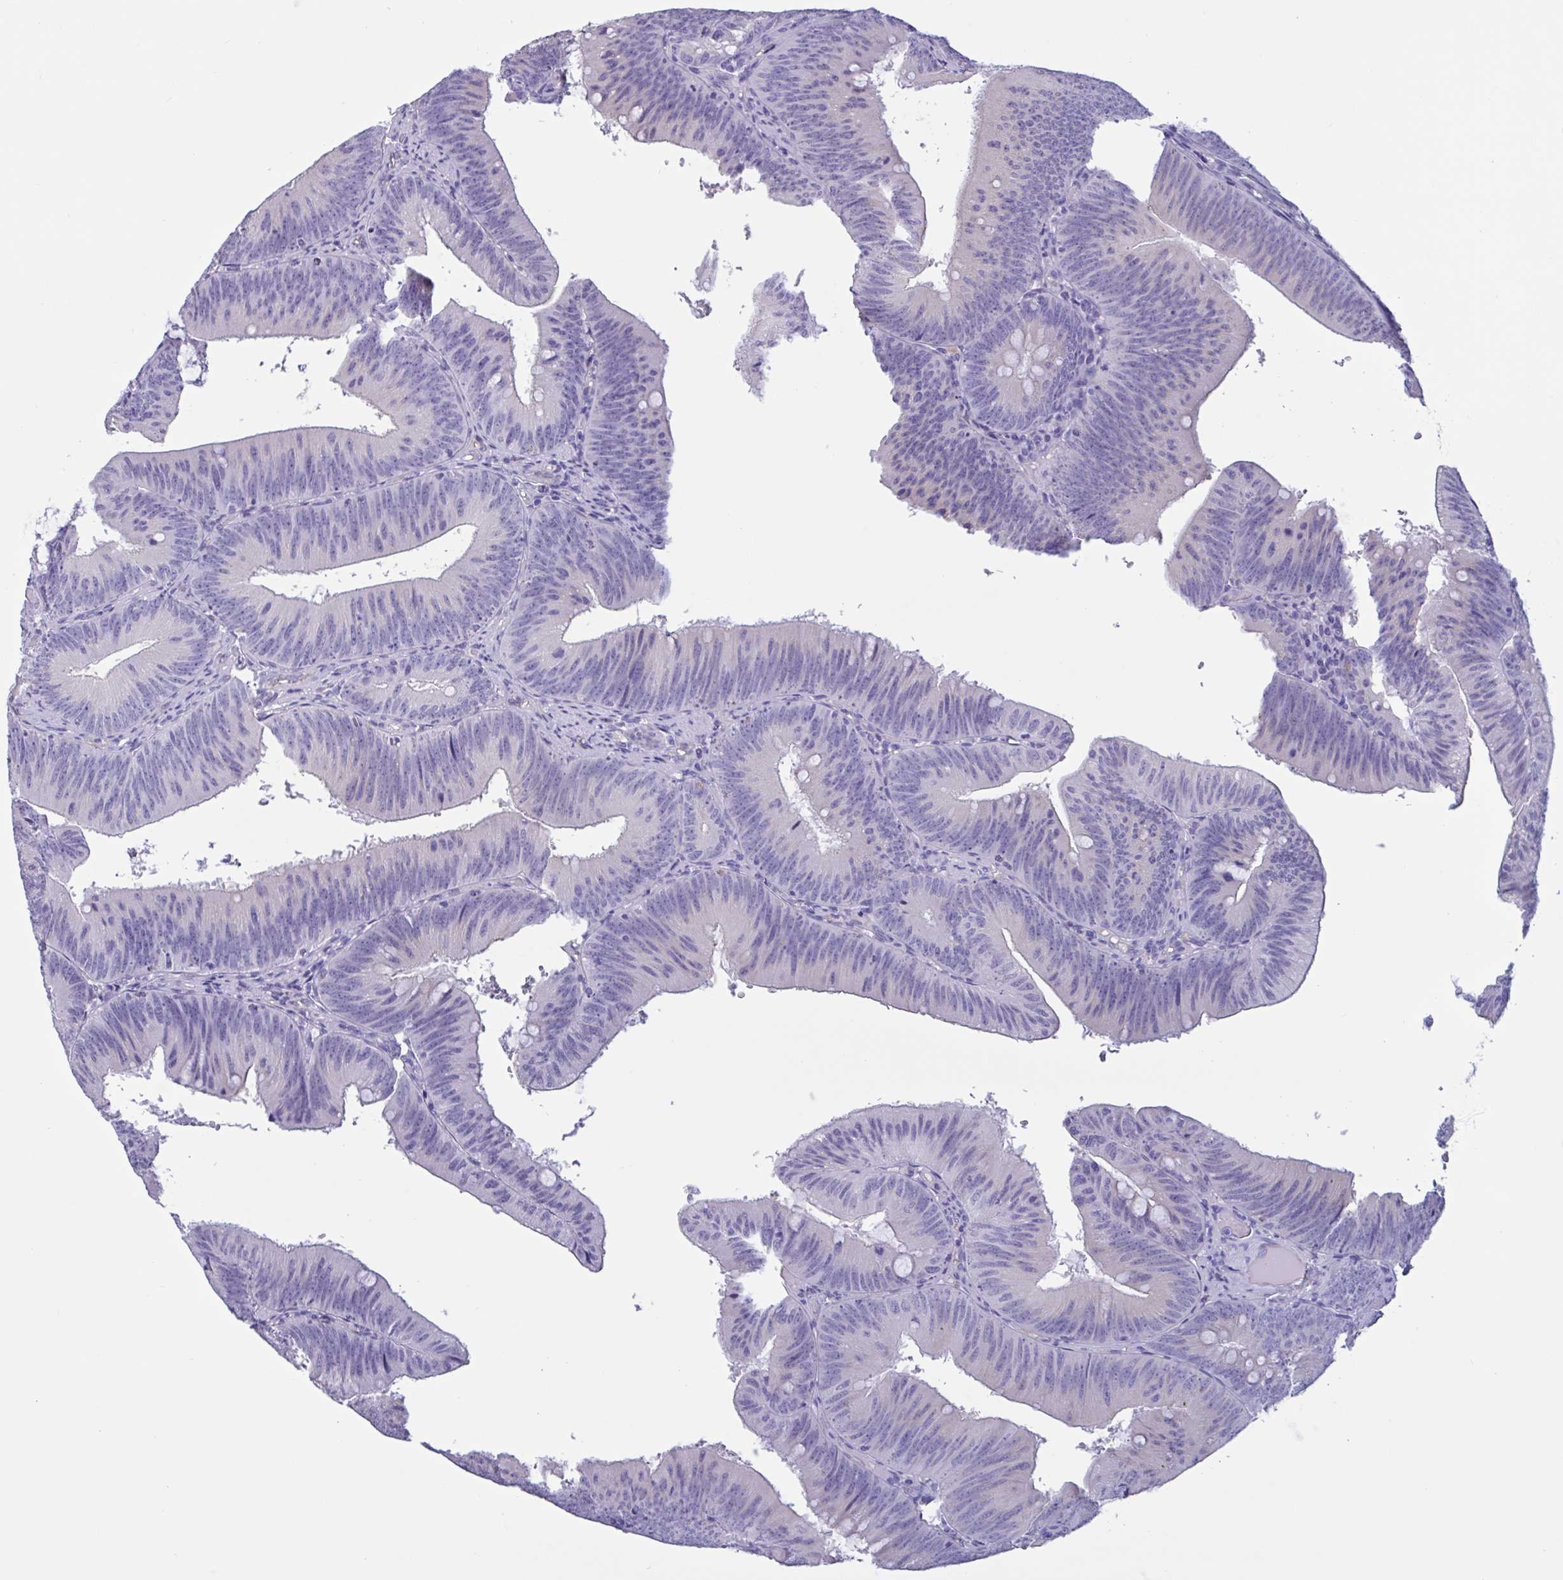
{"staining": {"intensity": "negative", "quantity": "none", "location": "none"}, "tissue": "colorectal cancer", "cell_type": "Tumor cells", "image_type": "cancer", "snomed": [{"axis": "morphology", "description": "Adenocarcinoma, NOS"}, {"axis": "topography", "description": "Colon"}], "caption": "This is a photomicrograph of immunohistochemistry (IHC) staining of adenocarcinoma (colorectal), which shows no staining in tumor cells. Brightfield microscopy of immunohistochemistry stained with DAB (brown) and hematoxylin (blue), captured at high magnification.", "gene": "RPL22L1", "patient": {"sex": "male", "age": 84}}